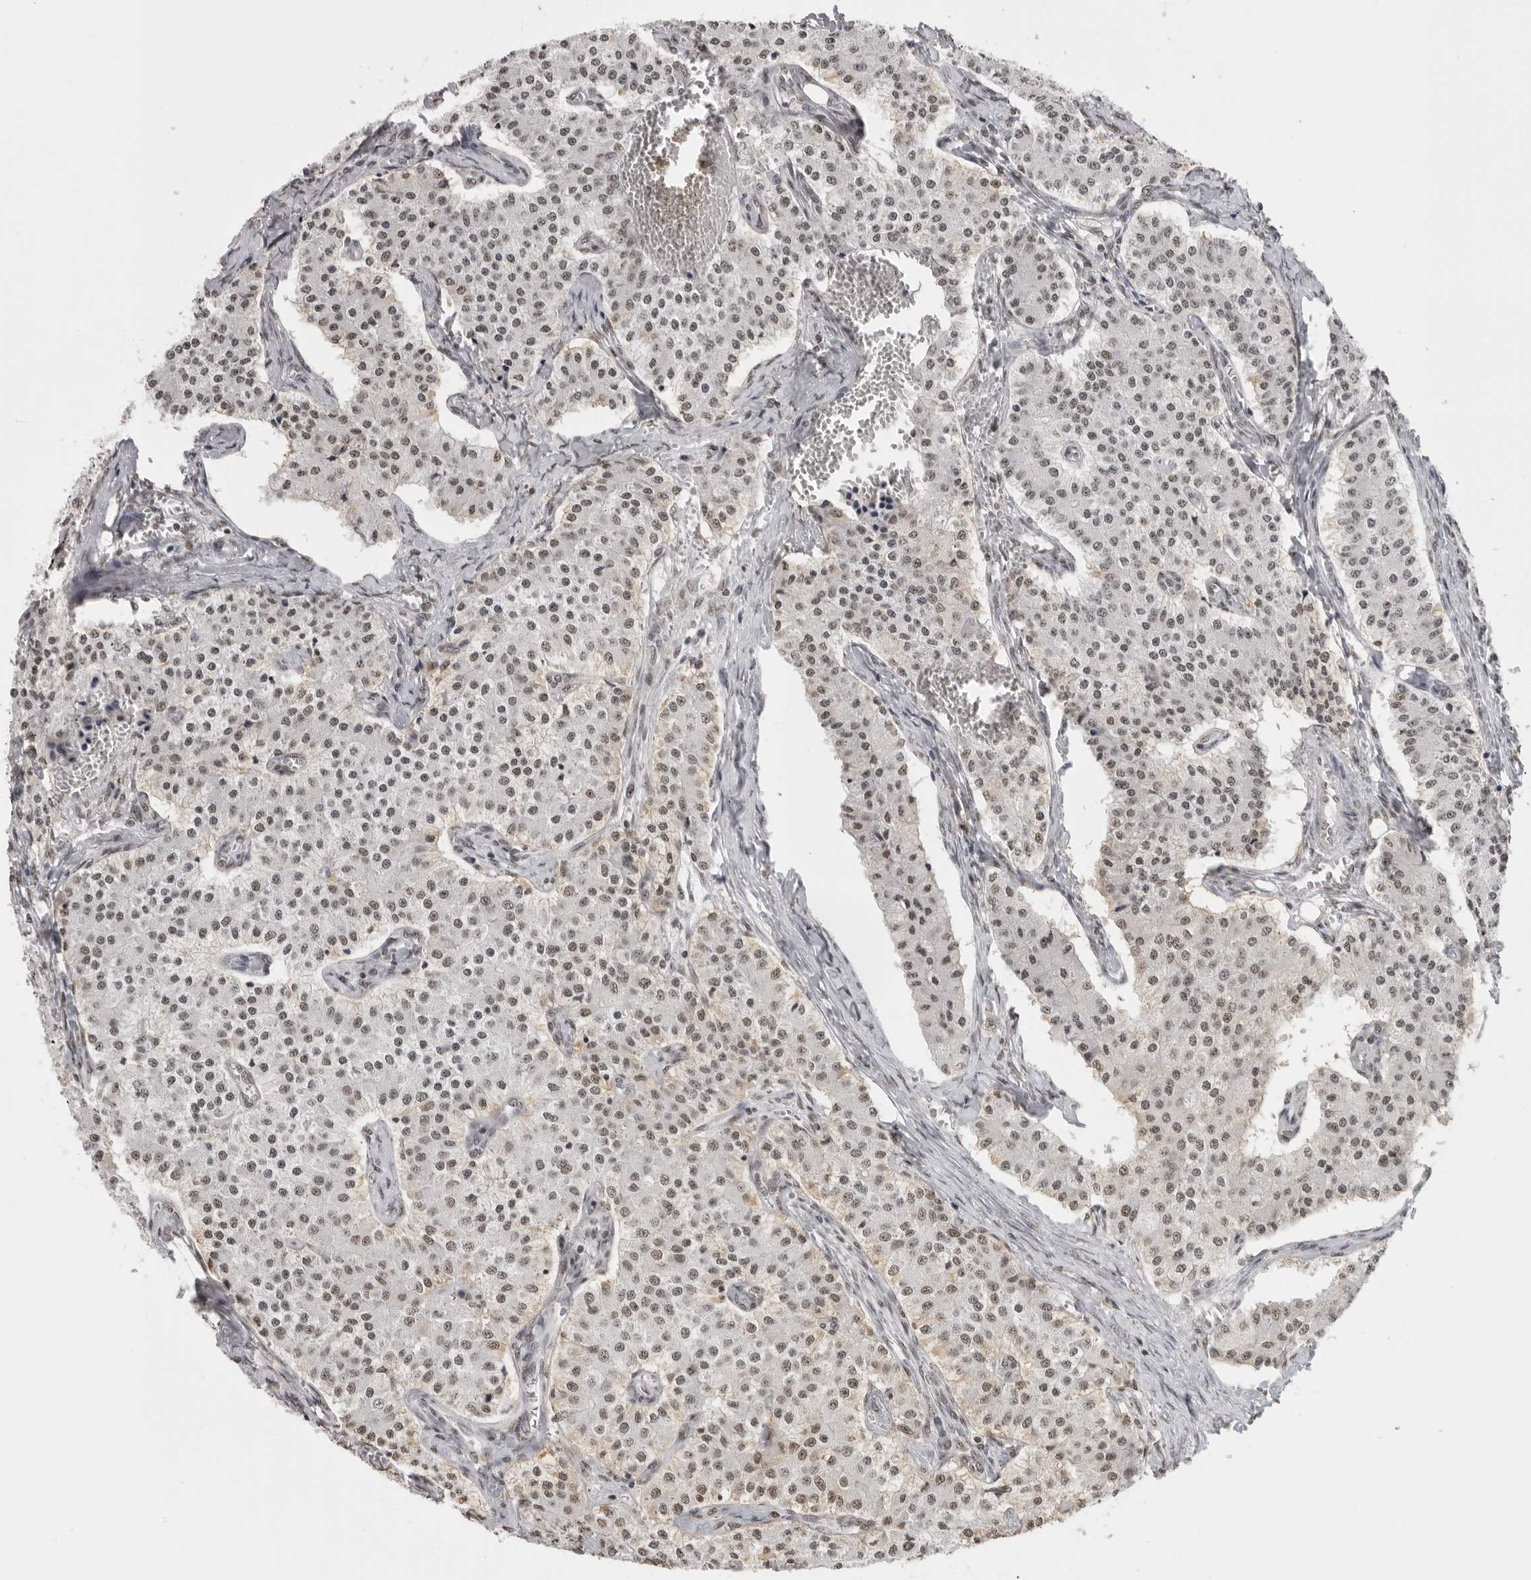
{"staining": {"intensity": "negative", "quantity": "none", "location": "none"}, "tissue": "carcinoid", "cell_type": "Tumor cells", "image_type": "cancer", "snomed": [{"axis": "morphology", "description": "Carcinoid, malignant, NOS"}, {"axis": "topography", "description": "Colon"}], "caption": "Immunohistochemistry (IHC) photomicrograph of human carcinoid stained for a protein (brown), which shows no expression in tumor cells.", "gene": "RPA2", "patient": {"sex": "female", "age": 52}}